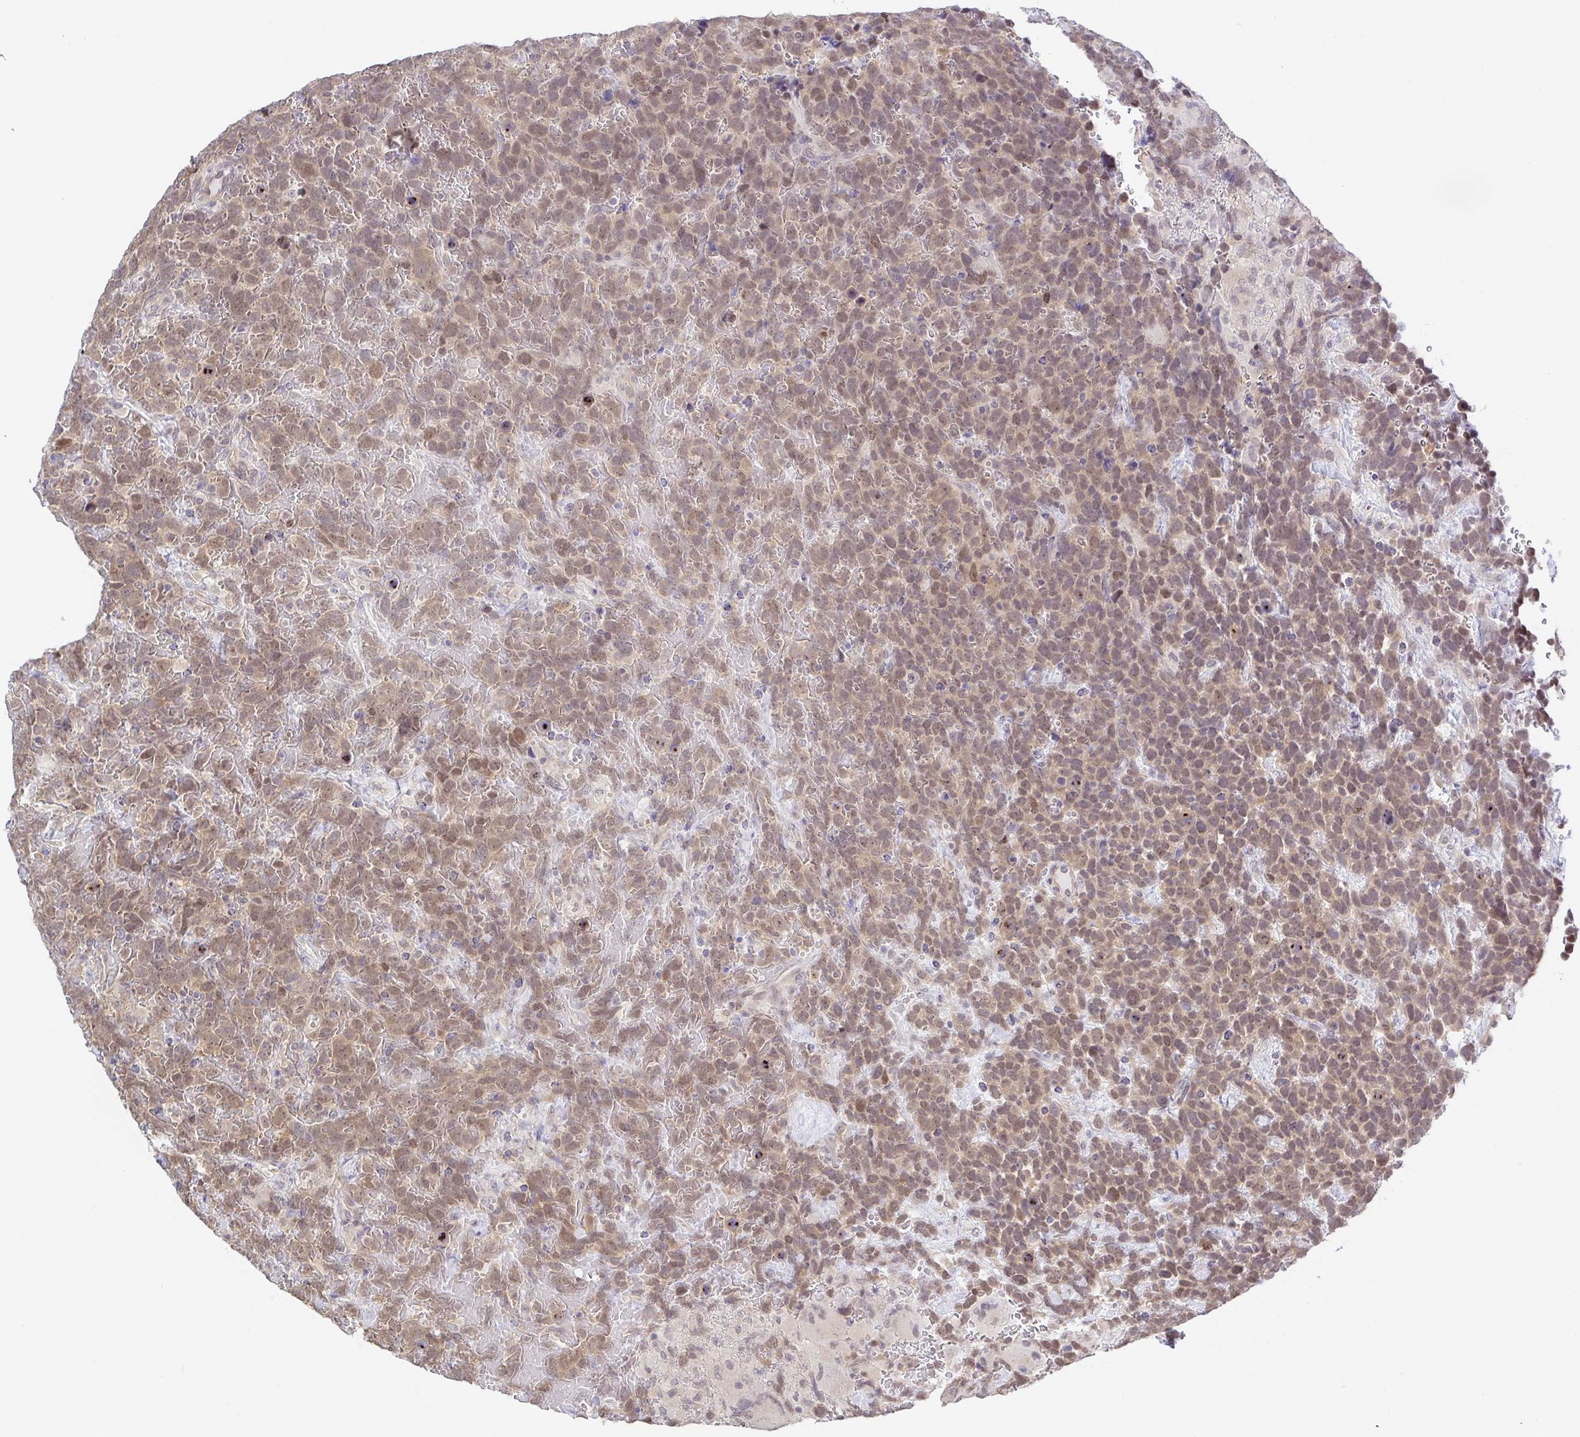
{"staining": {"intensity": "moderate", "quantity": ">75%", "location": "cytoplasmic/membranous,nuclear"}, "tissue": "urothelial cancer", "cell_type": "Tumor cells", "image_type": "cancer", "snomed": [{"axis": "morphology", "description": "Urothelial carcinoma, High grade"}, {"axis": "topography", "description": "Urinary bladder"}], "caption": "Approximately >75% of tumor cells in high-grade urothelial carcinoma demonstrate moderate cytoplasmic/membranous and nuclear protein expression as visualized by brown immunohistochemical staining.", "gene": "HYPK", "patient": {"sex": "female", "age": 82}}